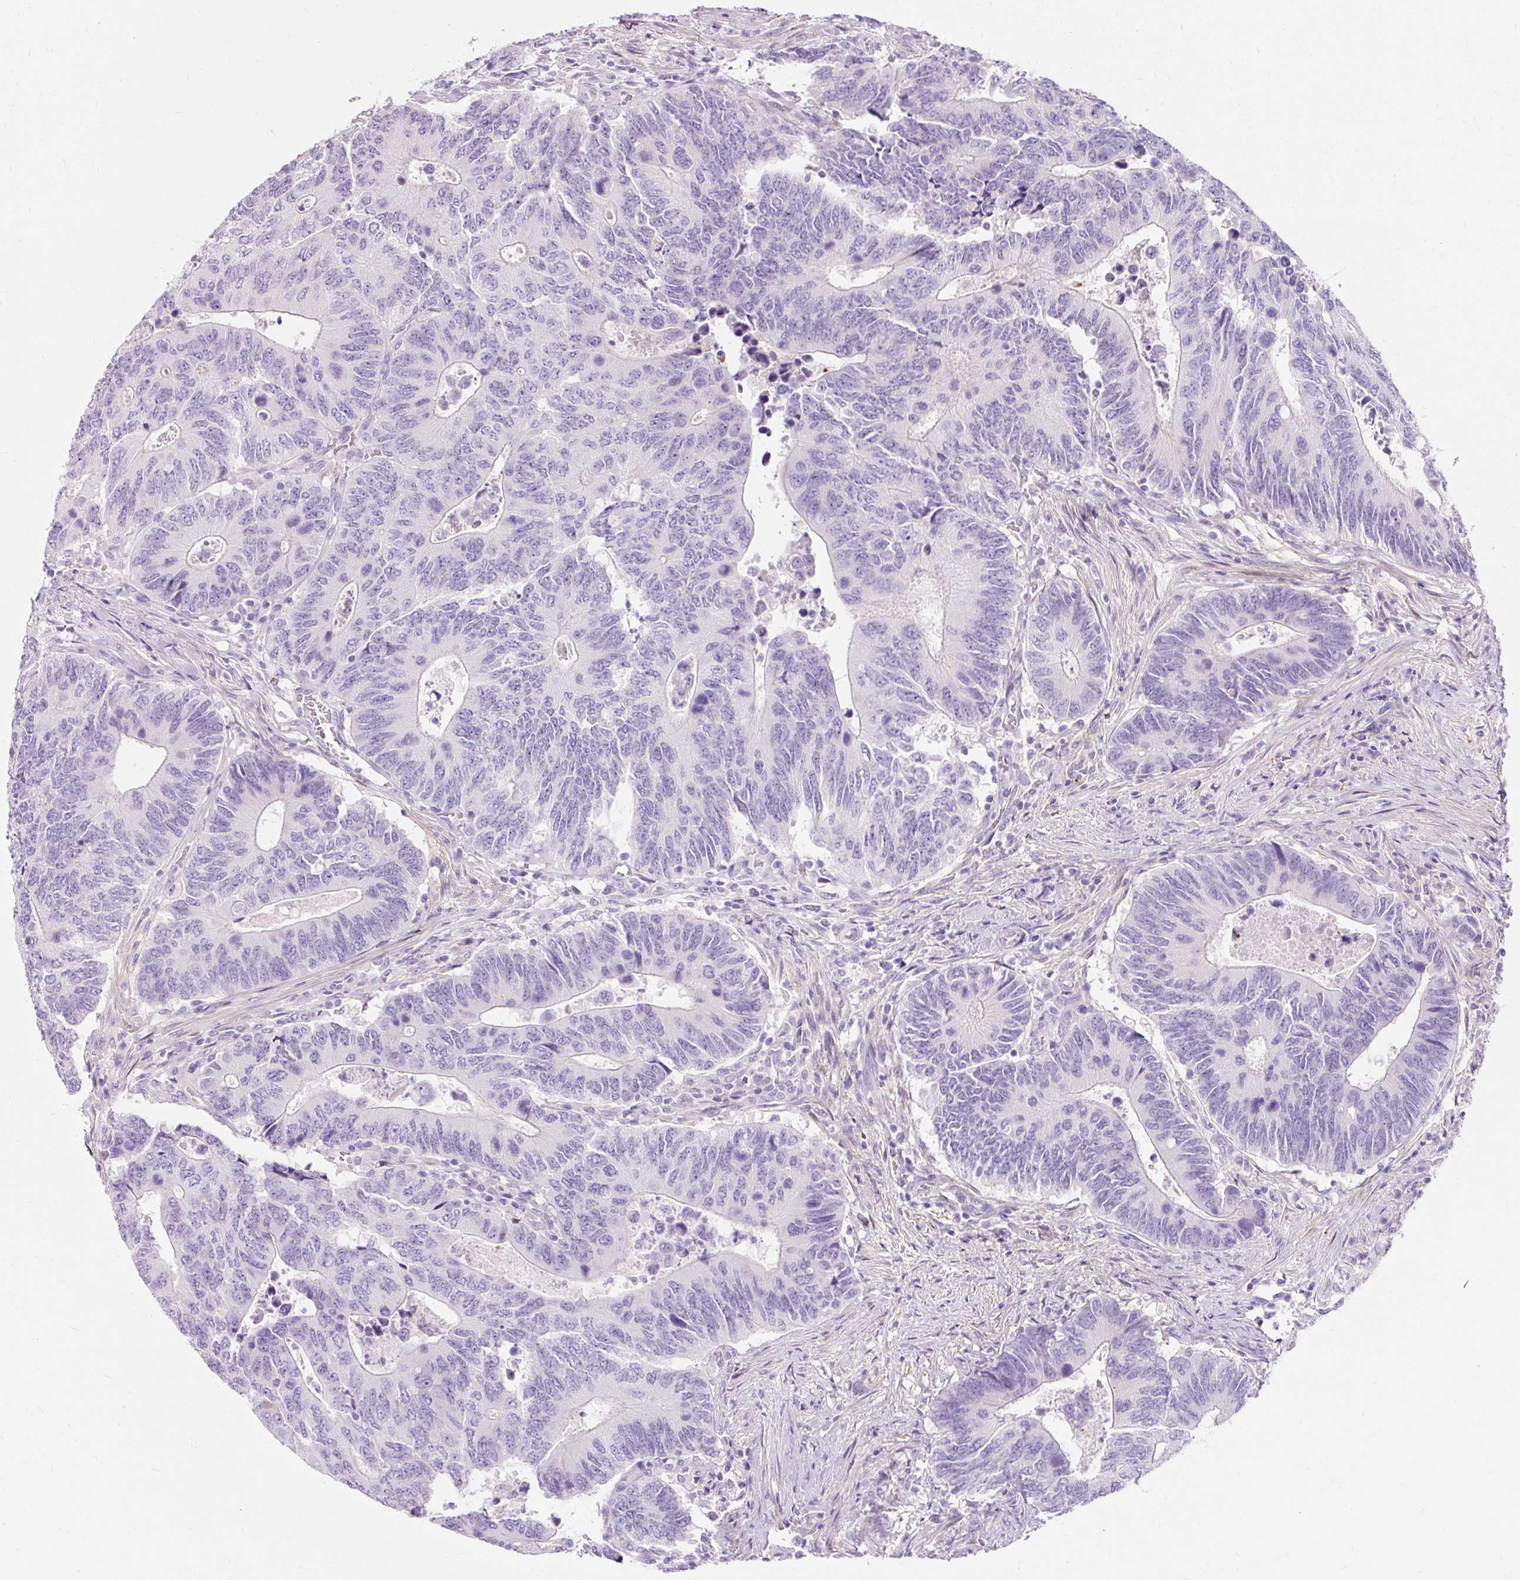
{"staining": {"intensity": "negative", "quantity": "none", "location": "none"}, "tissue": "colorectal cancer", "cell_type": "Tumor cells", "image_type": "cancer", "snomed": [{"axis": "morphology", "description": "Adenocarcinoma, NOS"}, {"axis": "topography", "description": "Colon"}], "caption": "Immunohistochemistry (IHC) photomicrograph of neoplastic tissue: human adenocarcinoma (colorectal) stained with DAB displays no significant protein staining in tumor cells.", "gene": "CLDN25", "patient": {"sex": "male", "age": 87}}